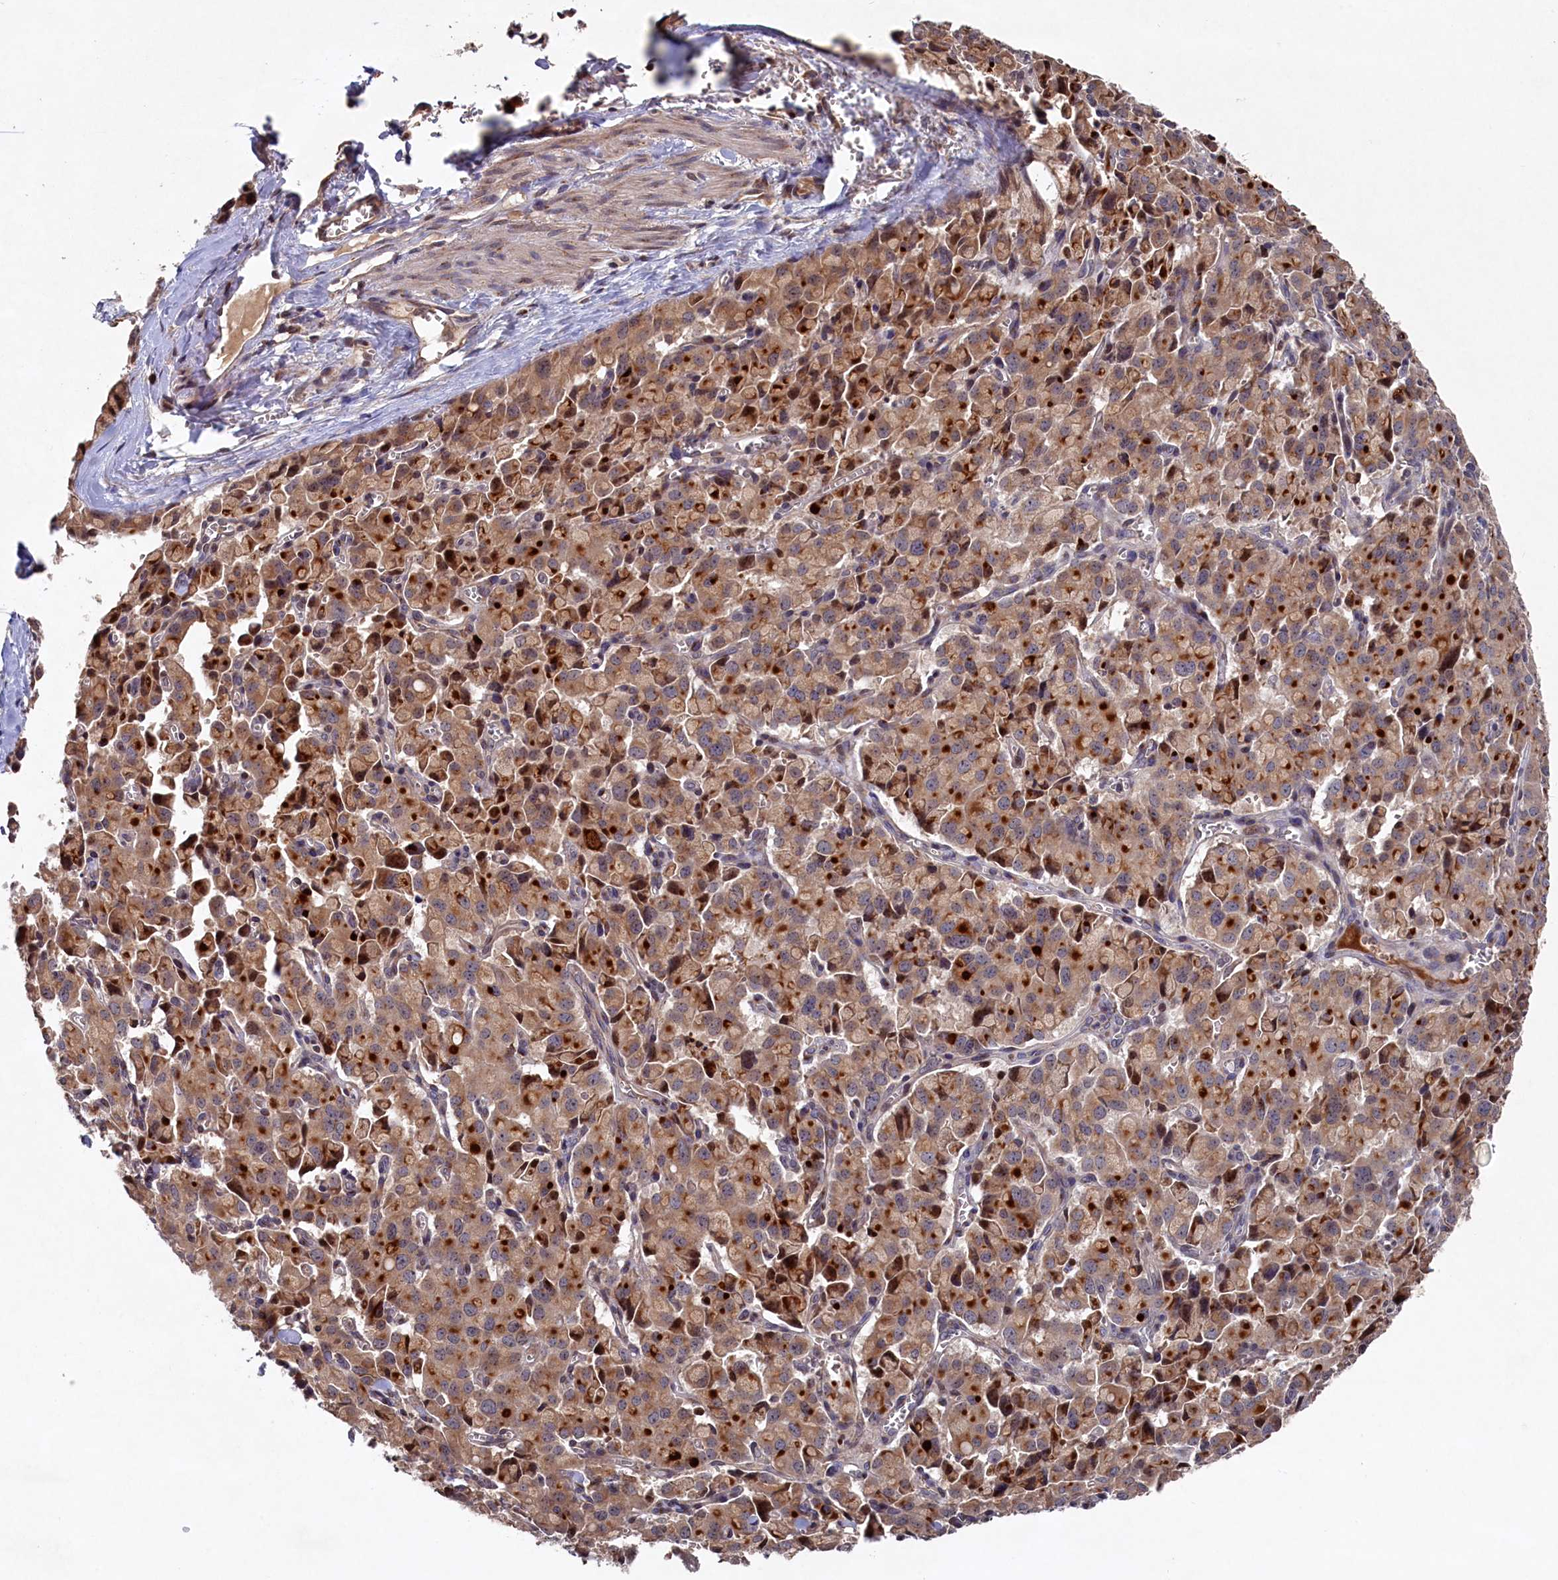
{"staining": {"intensity": "moderate", "quantity": ">75%", "location": "cytoplasmic/membranous"}, "tissue": "pancreatic cancer", "cell_type": "Tumor cells", "image_type": "cancer", "snomed": [{"axis": "morphology", "description": "Adenocarcinoma, NOS"}, {"axis": "topography", "description": "Pancreas"}], "caption": "Pancreatic adenocarcinoma tissue displays moderate cytoplasmic/membranous expression in about >75% of tumor cells", "gene": "NAA60", "patient": {"sex": "male", "age": 65}}